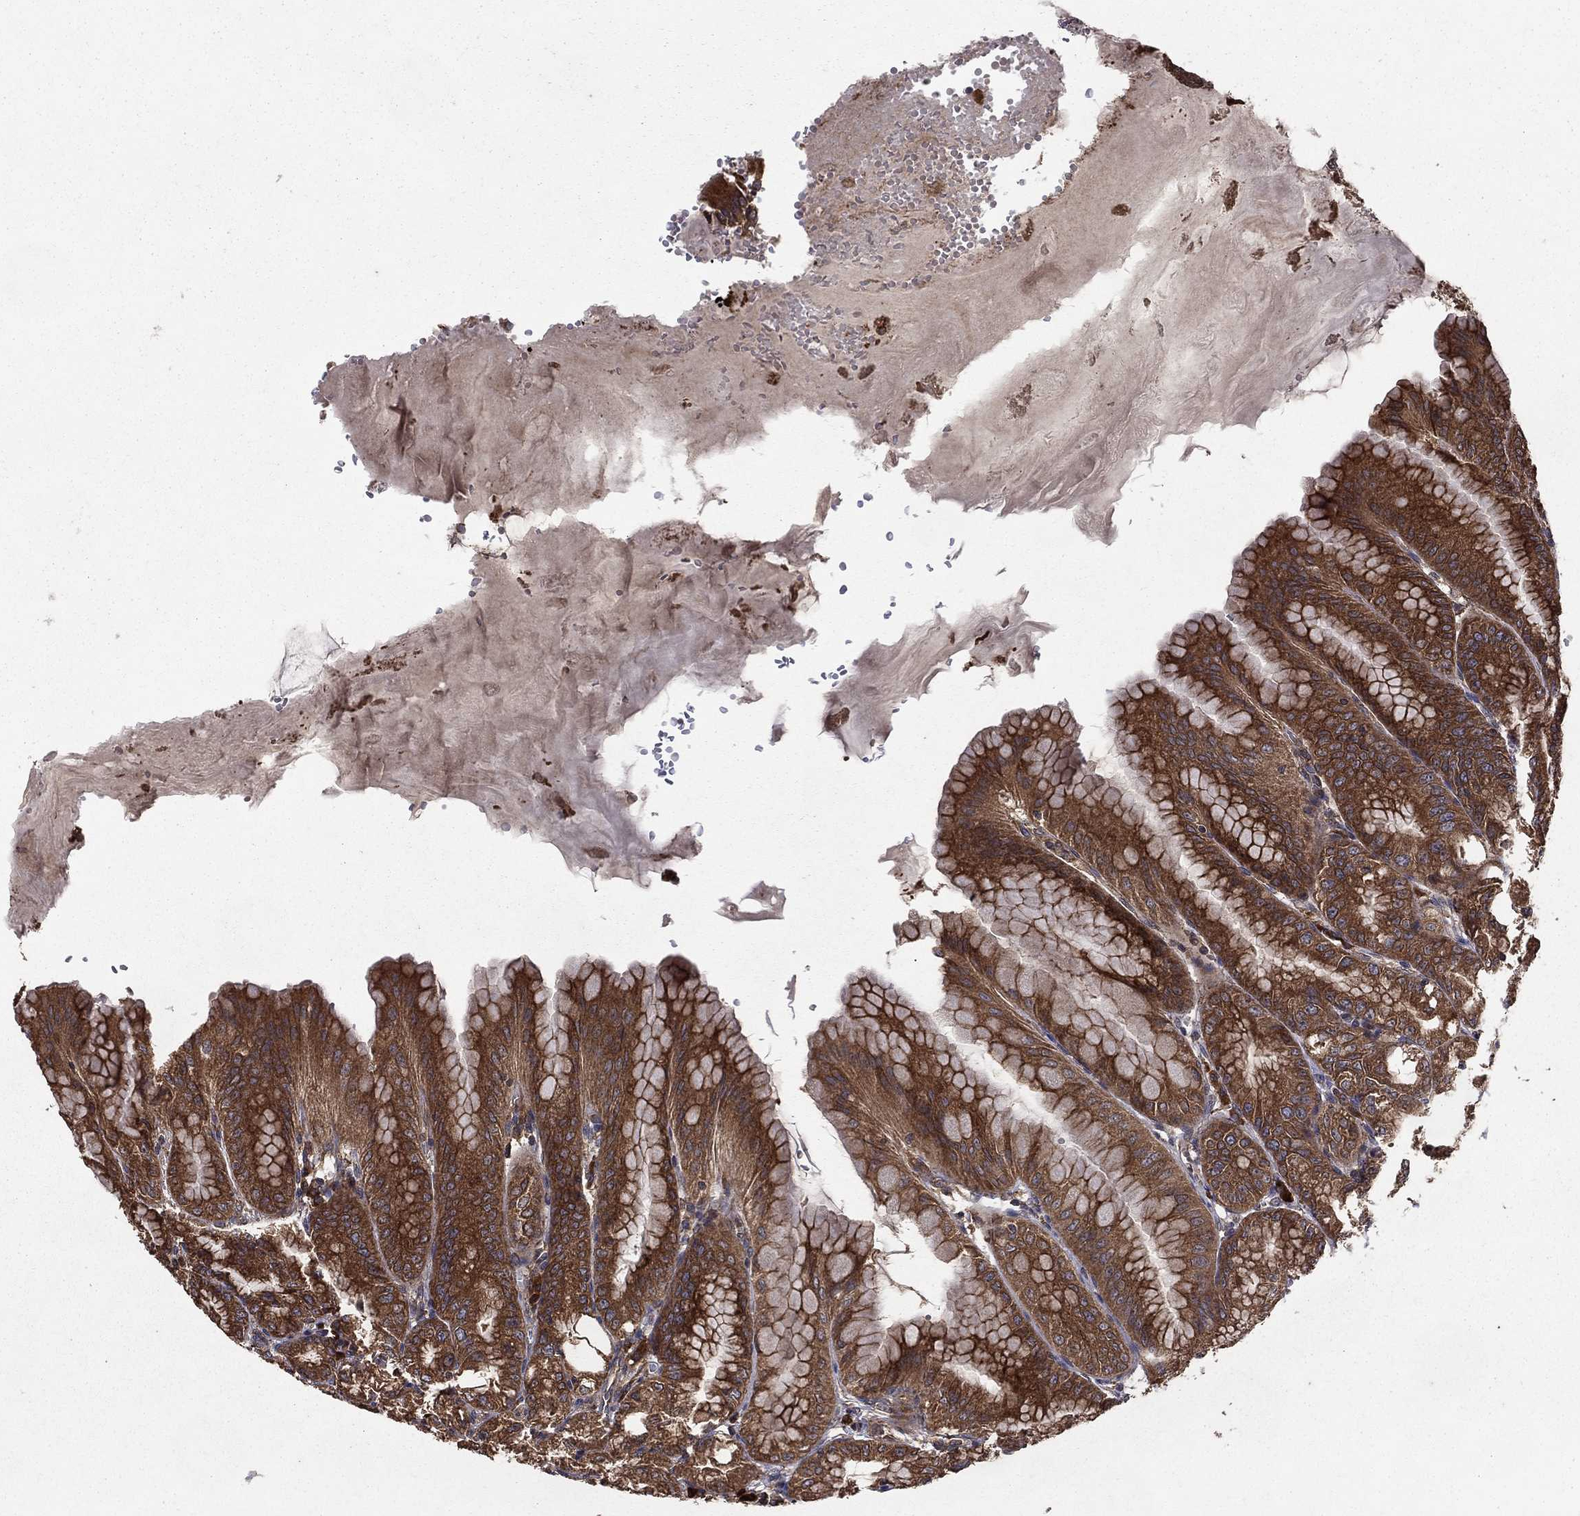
{"staining": {"intensity": "strong", "quantity": ">75%", "location": "cytoplasmic/membranous"}, "tissue": "stomach", "cell_type": "Glandular cells", "image_type": "normal", "snomed": [{"axis": "morphology", "description": "Normal tissue, NOS"}, {"axis": "topography", "description": "Stomach"}], "caption": "This histopathology image demonstrates immunohistochemistry (IHC) staining of benign human stomach, with high strong cytoplasmic/membranous positivity in about >75% of glandular cells.", "gene": "BABAM2", "patient": {"sex": "male", "age": 71}}